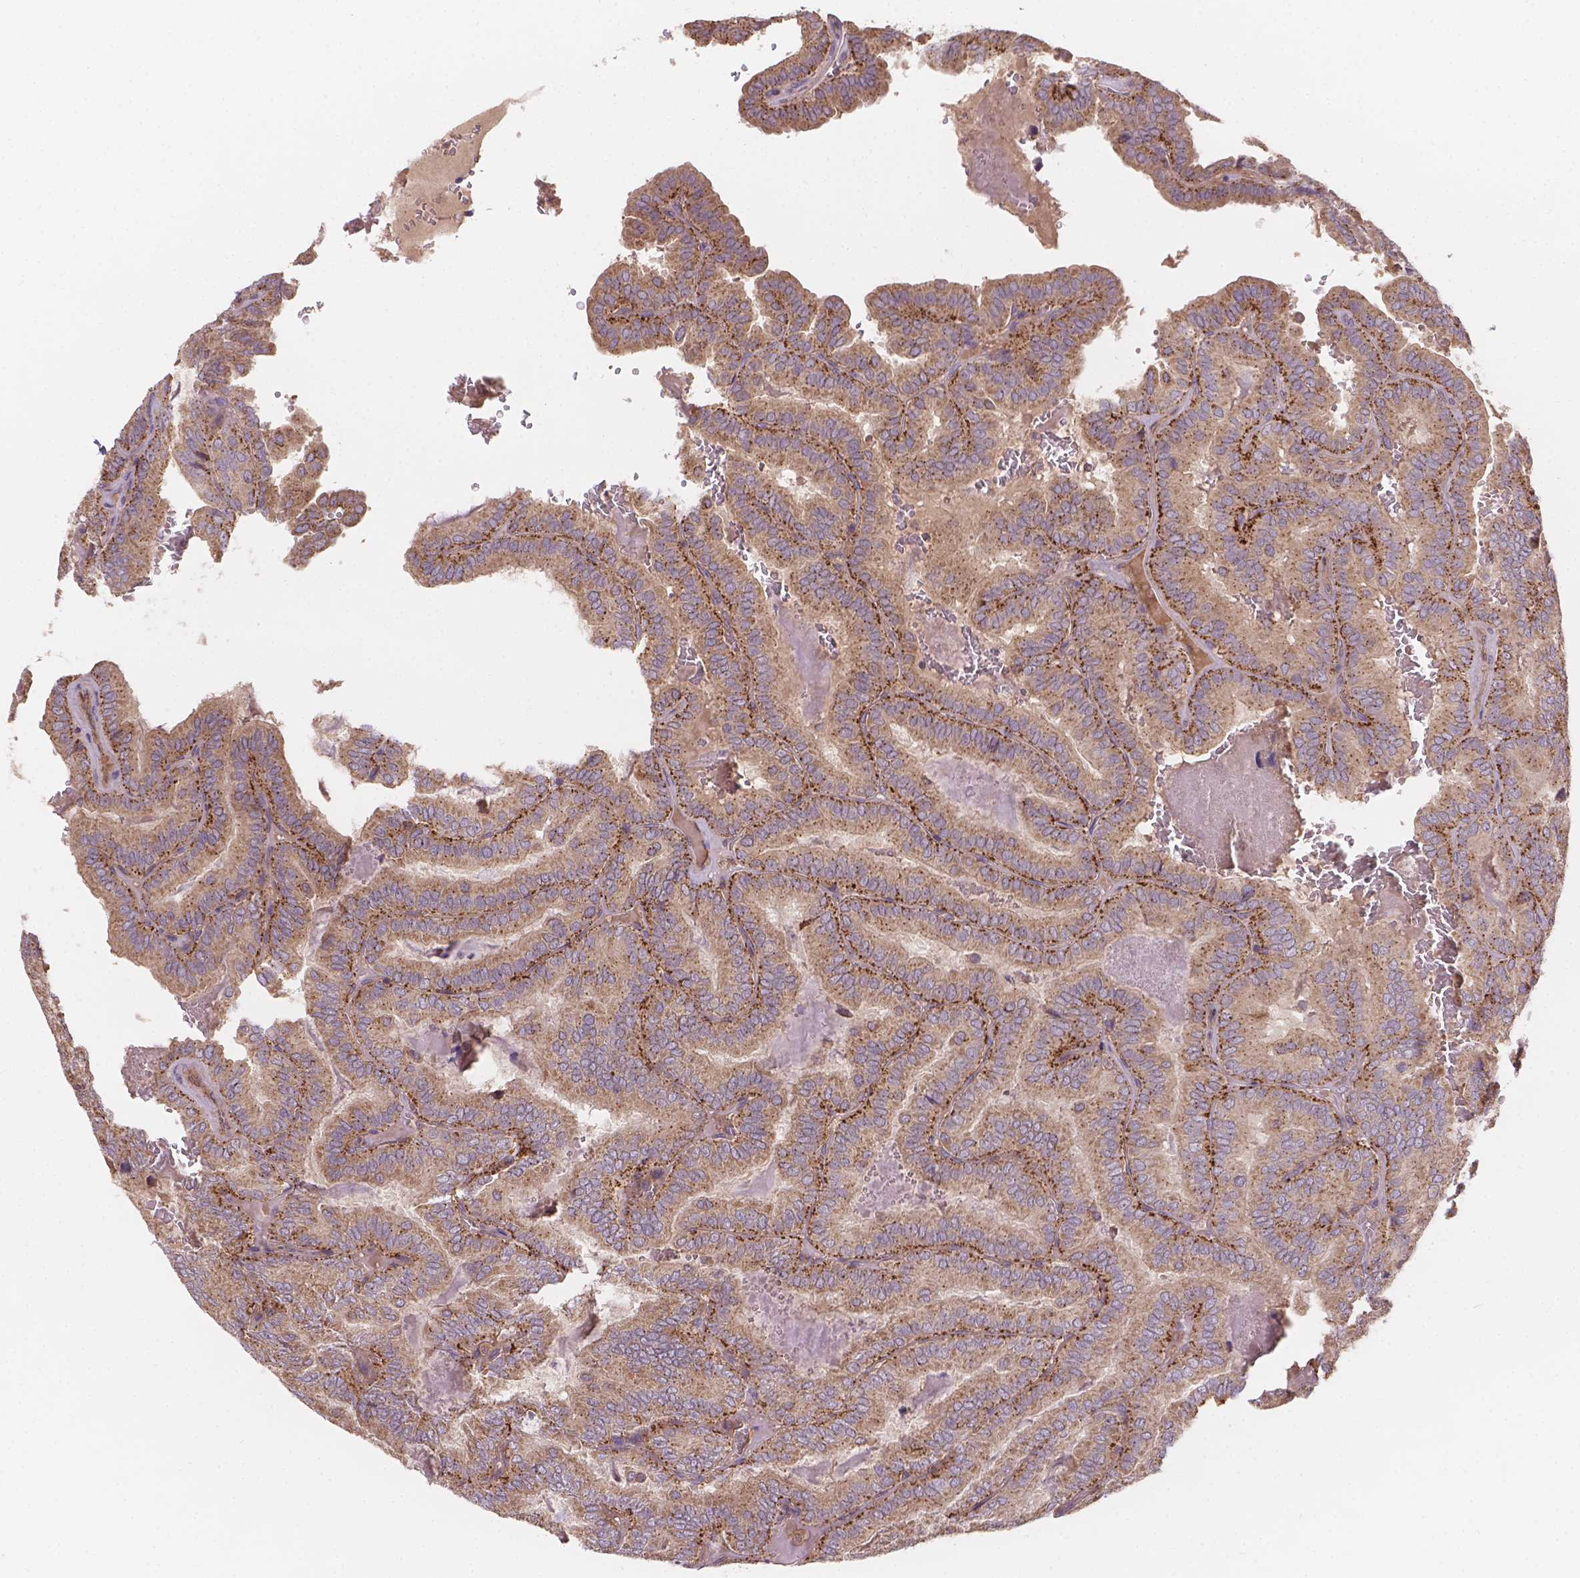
{"staining": {"intensity": "strong", "quantity": ">75%", "location": "cytoplasmic/membranous"}, "tissue": "thyroid cancer", "cell_type": "Tumor cells", "image_type": "cancer", "snomed": [{"axis": "morphology", "description": "Papillary adenocarcinoma, NOS"}, {"axis": "topography", "description": "Thyroid gland"}], "caption": "This histopathology image shows IHC staining of human papillary adenocarcinoma (thyroid), with high strong cytoplasmic/membranous expression in approximately >75% of tumor cells.", "gene": "CDK10", "patient": {"sex": "female", "age": 75}}